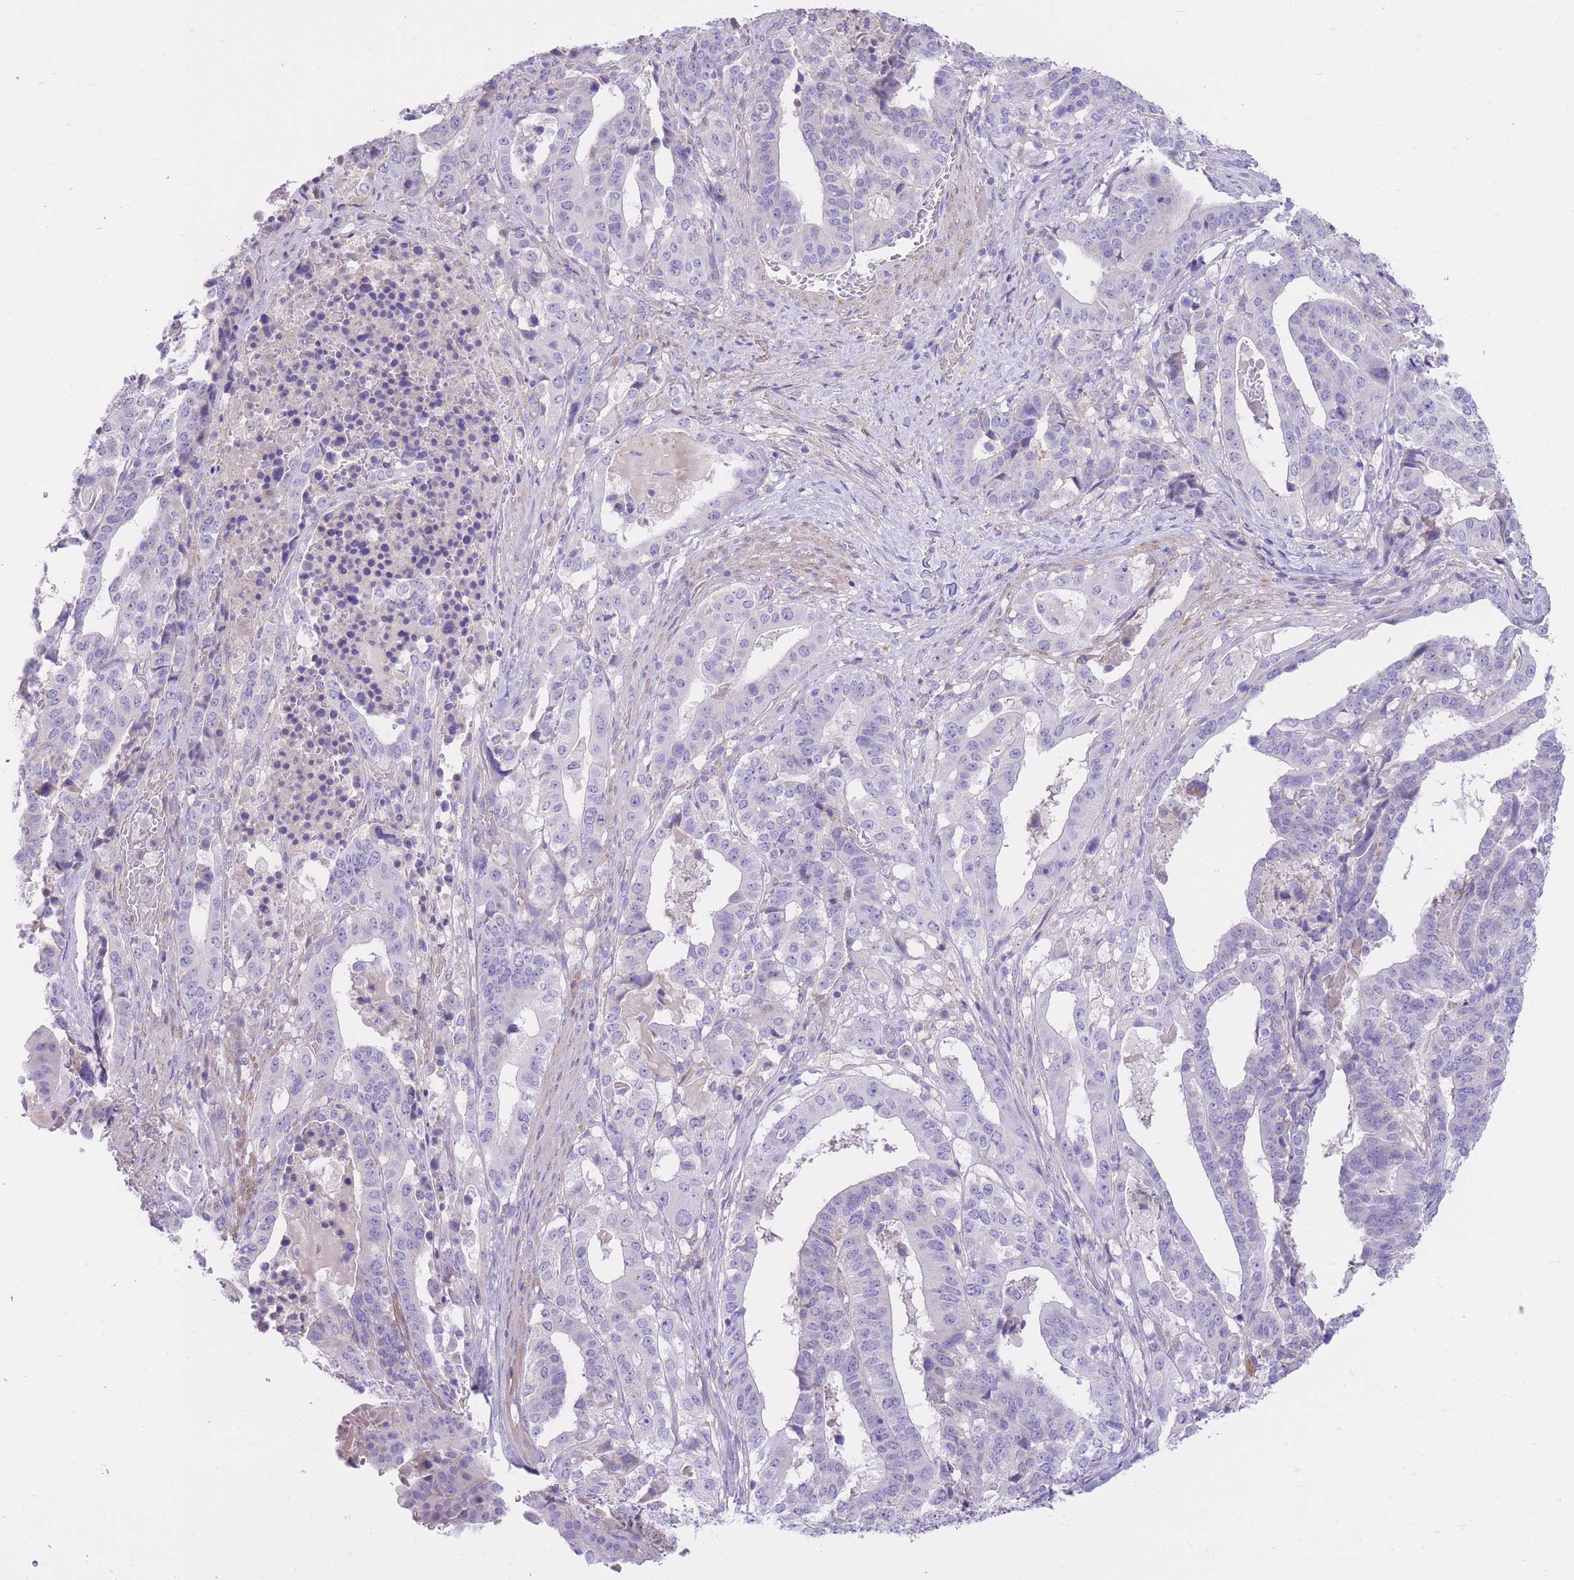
{"staining": {"intensity": "negative", "quantity": "none", "location": "none"}, "tissue": "stomach cancer", "cell_type": "Tumor cells", "image_type": "cancer", "snomed": [{"axis": "morphology", "description": "Adenocarcinoma, NOS"}, {"axis": "topography", "description": "Stomach"}], "caption": "This is an immunohistochemistry micrograph of adenocarcinoma (stomach). There is no expression in tumor cells.", "gene": "PGM1", "patient": {"sex": "male", "age": 48}}